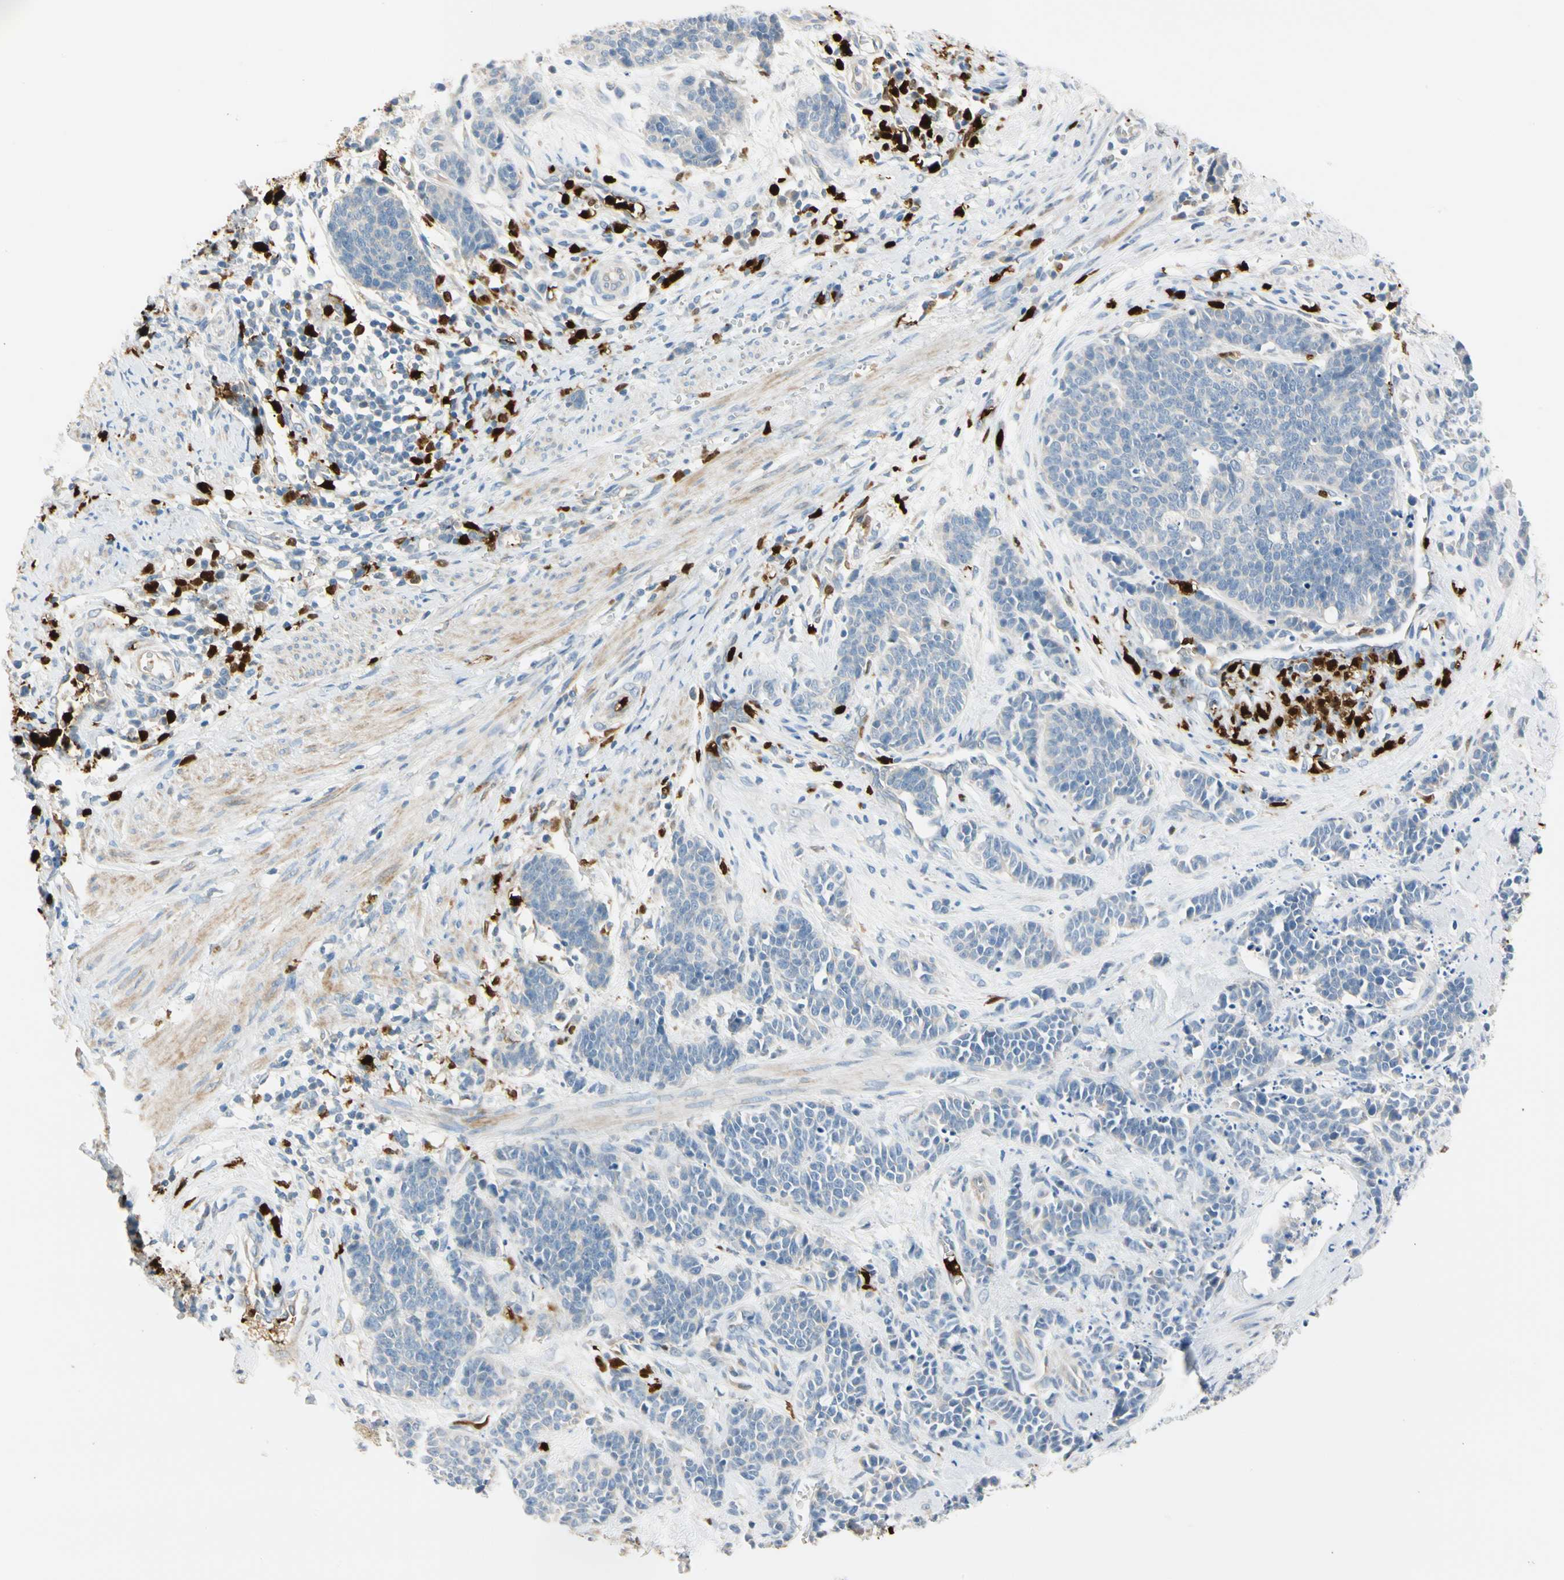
{"staining": {"intensity": "negative", "quantity": "none", "location": "none"}, "tissue": "cervical cancer", "cell_type": "Tumor cells", "image_type": "cancer", "snomed": [{"axis": "morphology", "description": "Squamous cell carcinoma, NOS"}, {"axis": "topography", "description": "Cervix"}], "caption": "A micrograph of human squamous cell carcinoma (cervical) is negative for staining in tumor cells.", "gene": "TRAF5", "patient": {"sex": "female", "age": 35}}